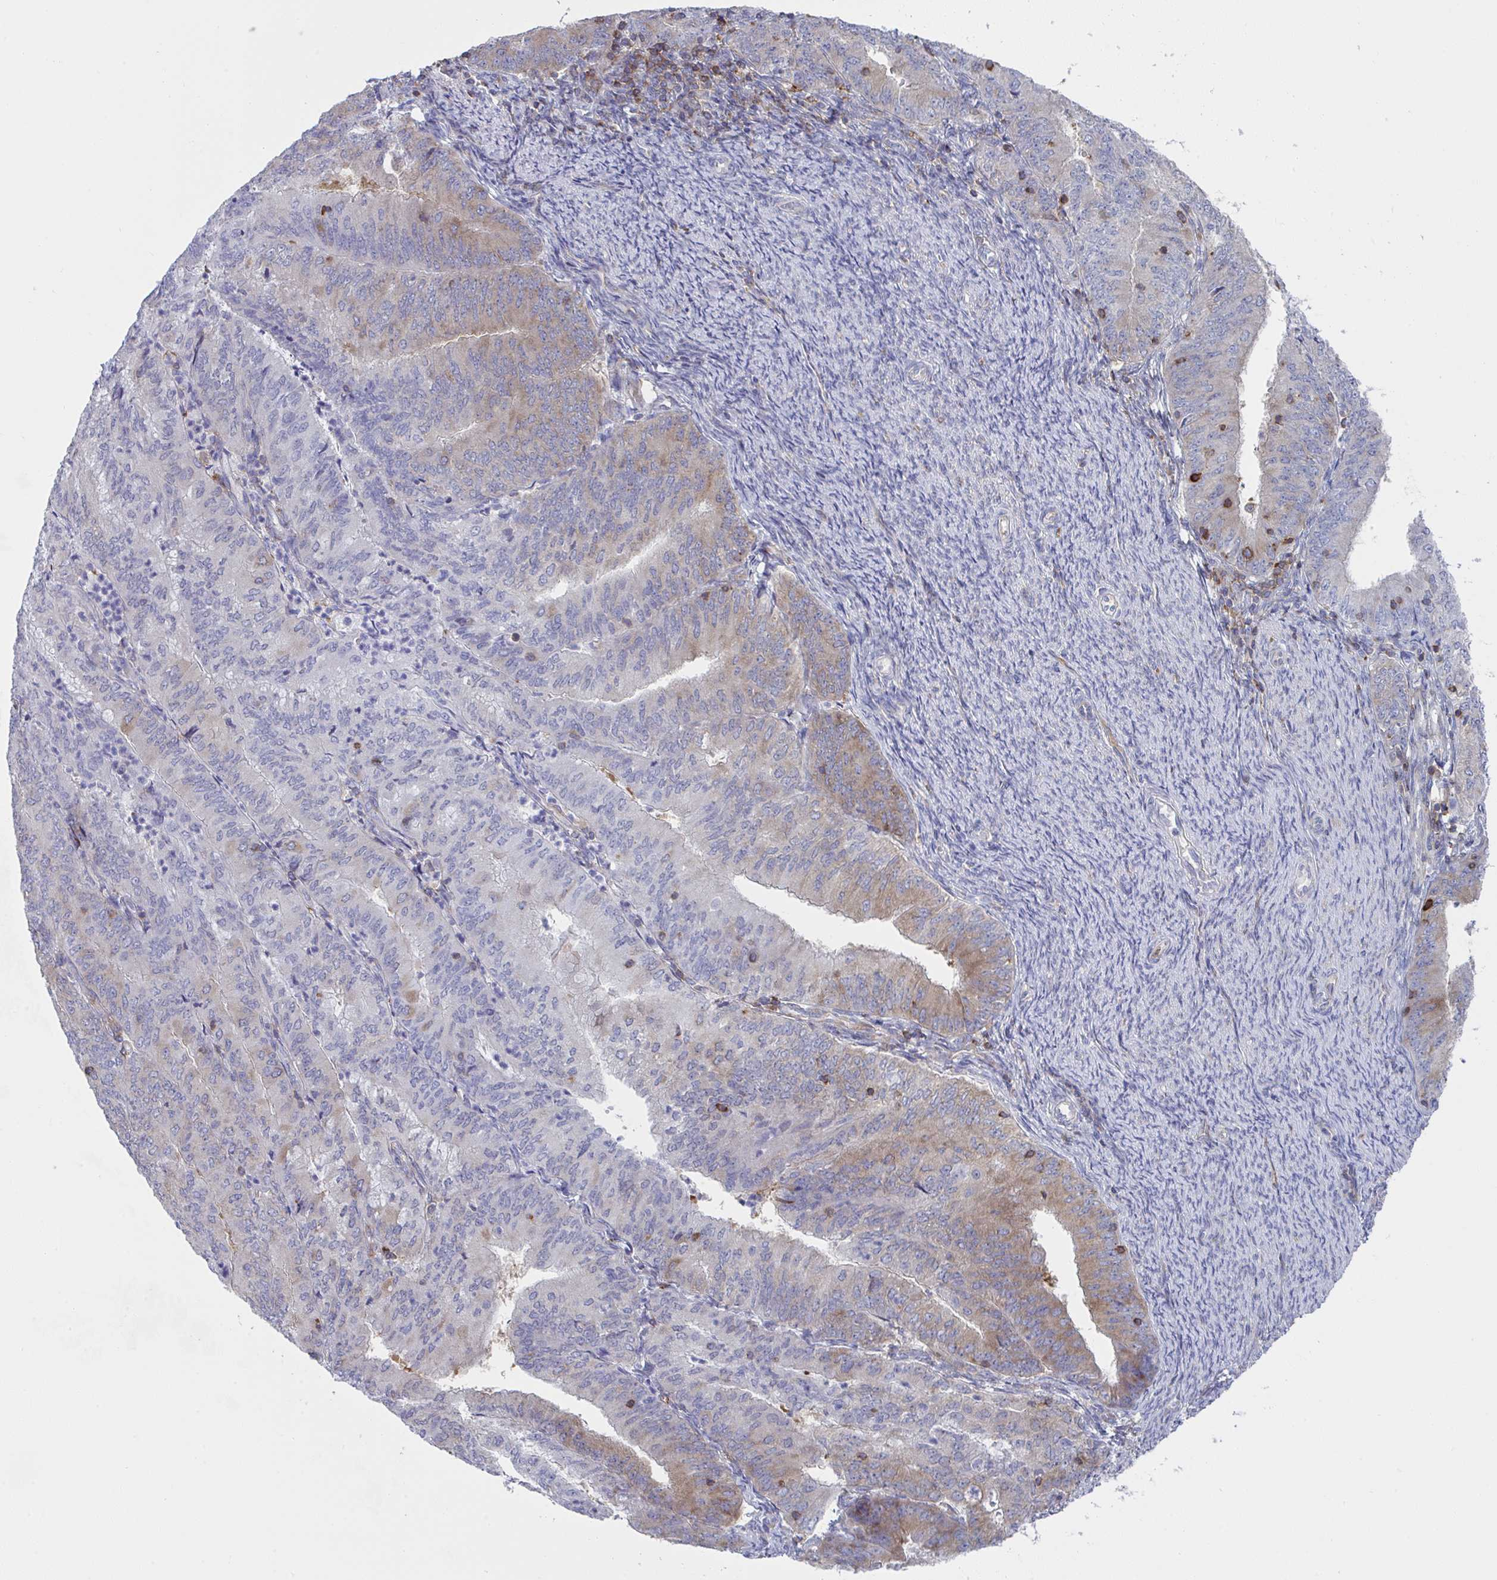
{"staining": {"intensity": "weak", "quantity": "25%-75%", "location": "cytoplasmic/membranous"}, "tissue": "endometrial cancer", "cell_type": "Tumor cells", "image_type": "cancer", "snomed": [{"axis": "morphology", "description": "Adenocarcinoma, NOS"}, {"axis": "topography", "description": "Endometrium"}], "caption": "This micrograph exhibits endometrial adenocarcinoma stained with immunohistochemistry to label a protein in brown. The cytoplasmic/membranous of tumor cells show weak positivity for the protein. Nuclei are counter-stained blue.", "gene": "WNK1", "patient": {"sex": "female", "age": 57}}